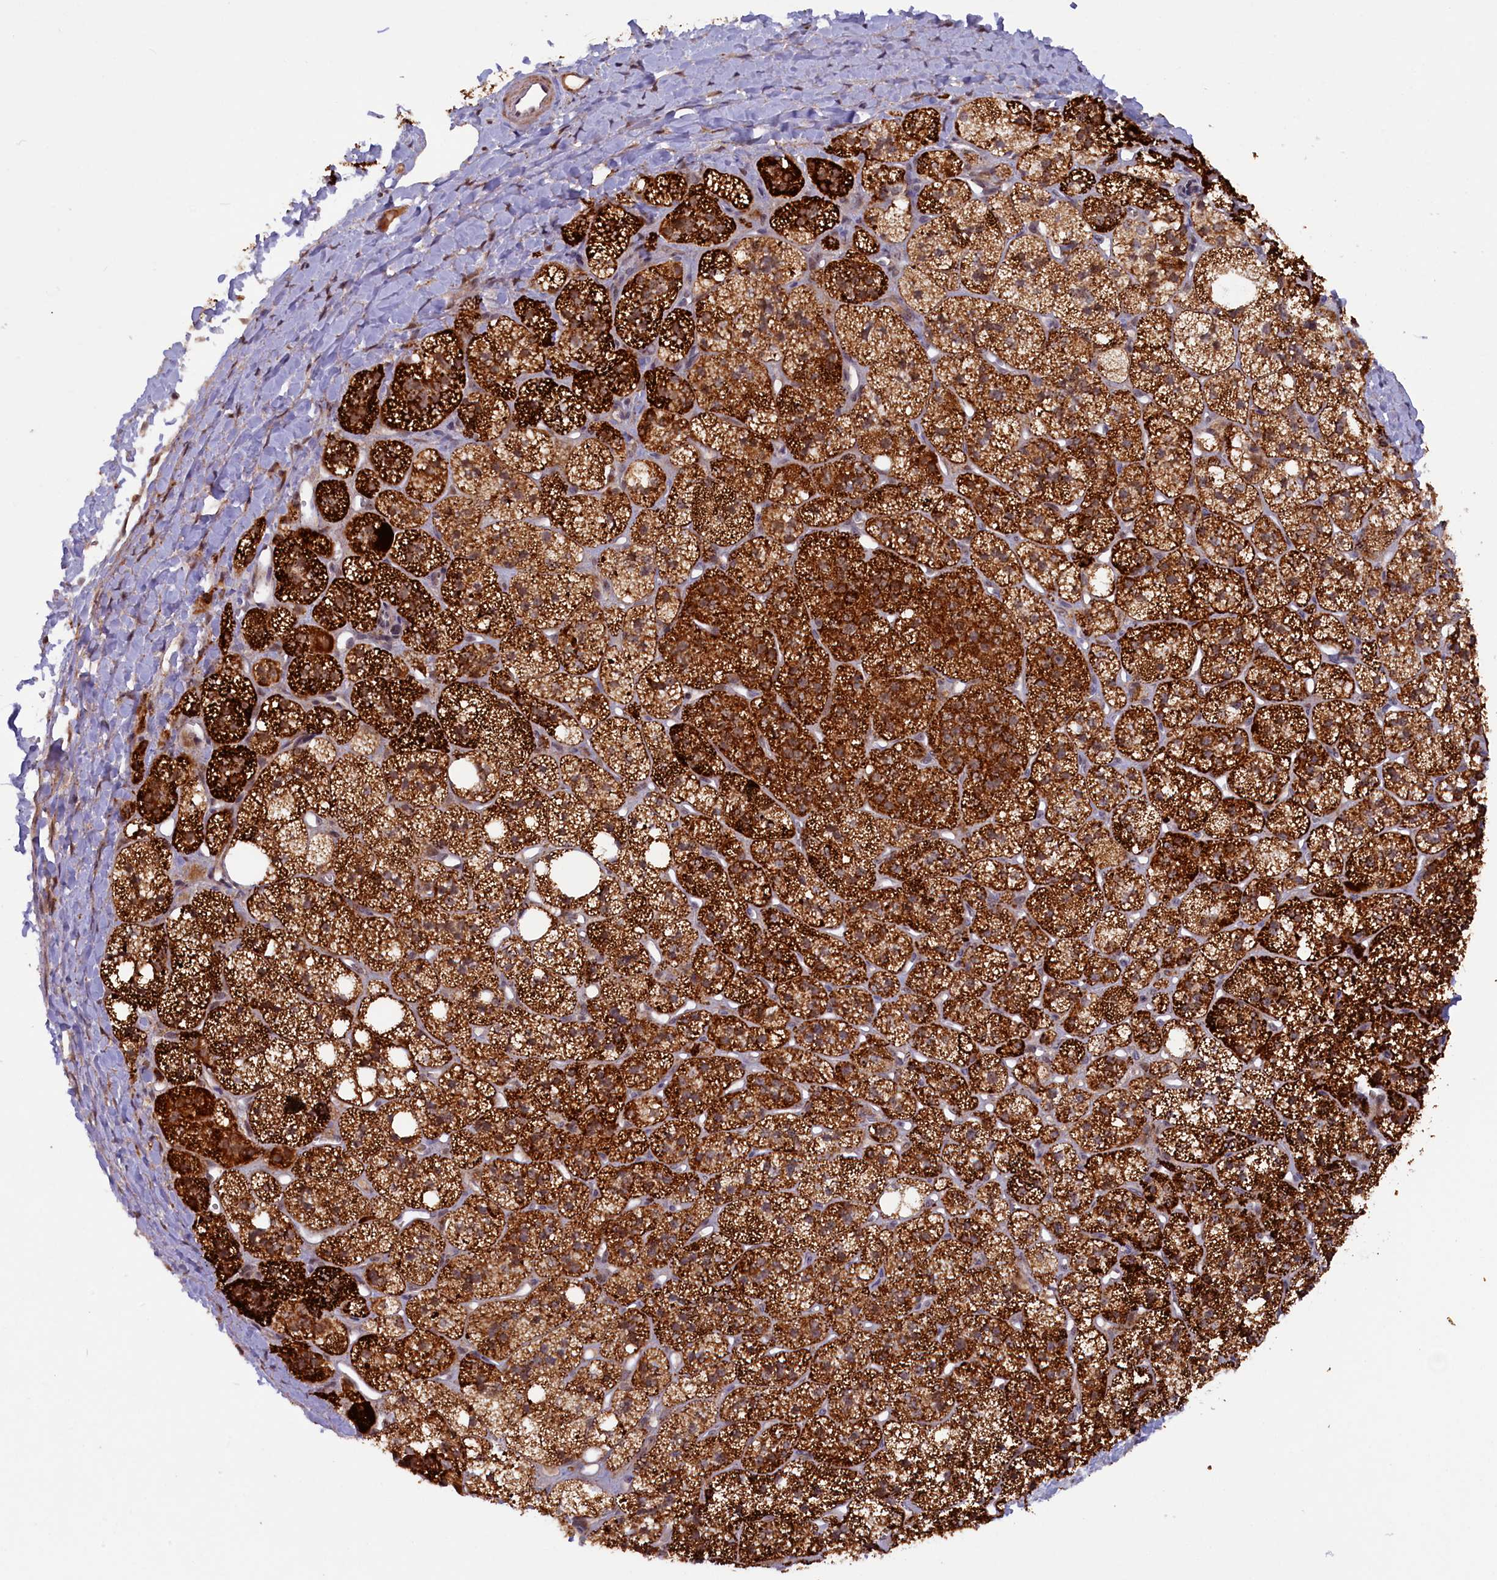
{"staining": {"intensity": "strong", "quantity": ">75%", "location": "cytoplasmic/membranous"}, "tissue": "adrenal gland", "cell_type": "Glandular cells", "image_type": "normal", "snomed": [{"axis": "morphology", "description": "Normal tissue, NOS"}, {"axis": "topography", "description": "Adrenal gland"}], "caption": "Brown immunohistochemical staining in benign human adrenal gland displays strong cytoplasmic/membranous positivity in about >75% of glandular cells.", "gene": "DUS3L", "patient": {"sex": "male", "age": 61}}